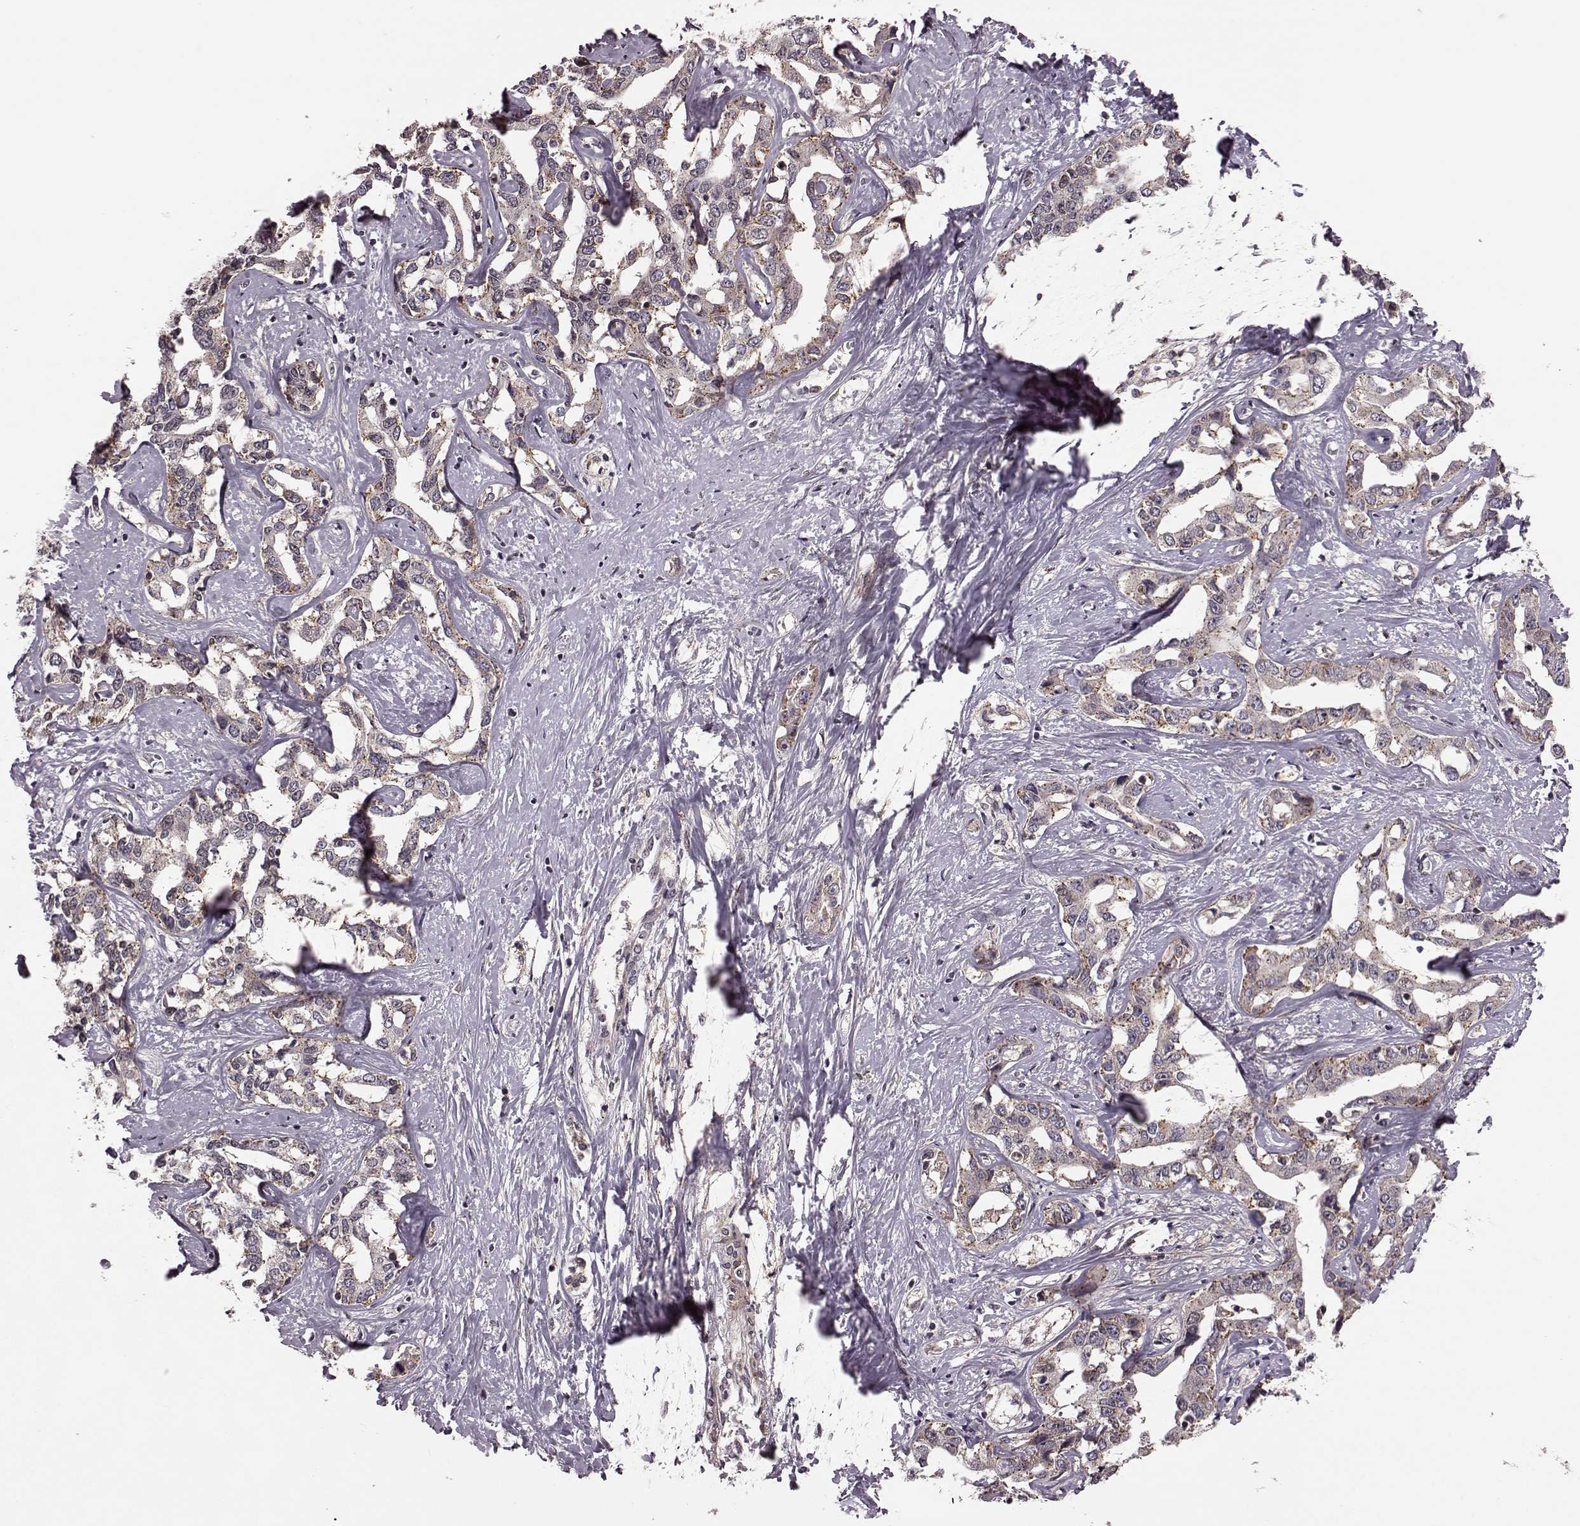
{"staining": {"intensity": "moderate", "quantity": ">75%", "location": "cytoplasmic/membranous"}, "tissue": "liver cancer", "cell_type": "Tumor cells", "image_type": "cancer", "snomed": [{"axis": "morphology", "description": "Cholangiocarcinoma"}, {"axis": "topography", "description": "Liver"}], "caption": "A brown stain shows moderate cytoplasmic/membranous staining of a protein in human liver cancer (cholangiocarcinoma) tumor cells. (DAB (3,3'-diaminobenzidine) = brown stain, brightfield microscopy at high magnification).", "gene": "FNIP2", "patient": {"sex": "male", "age": 59}}